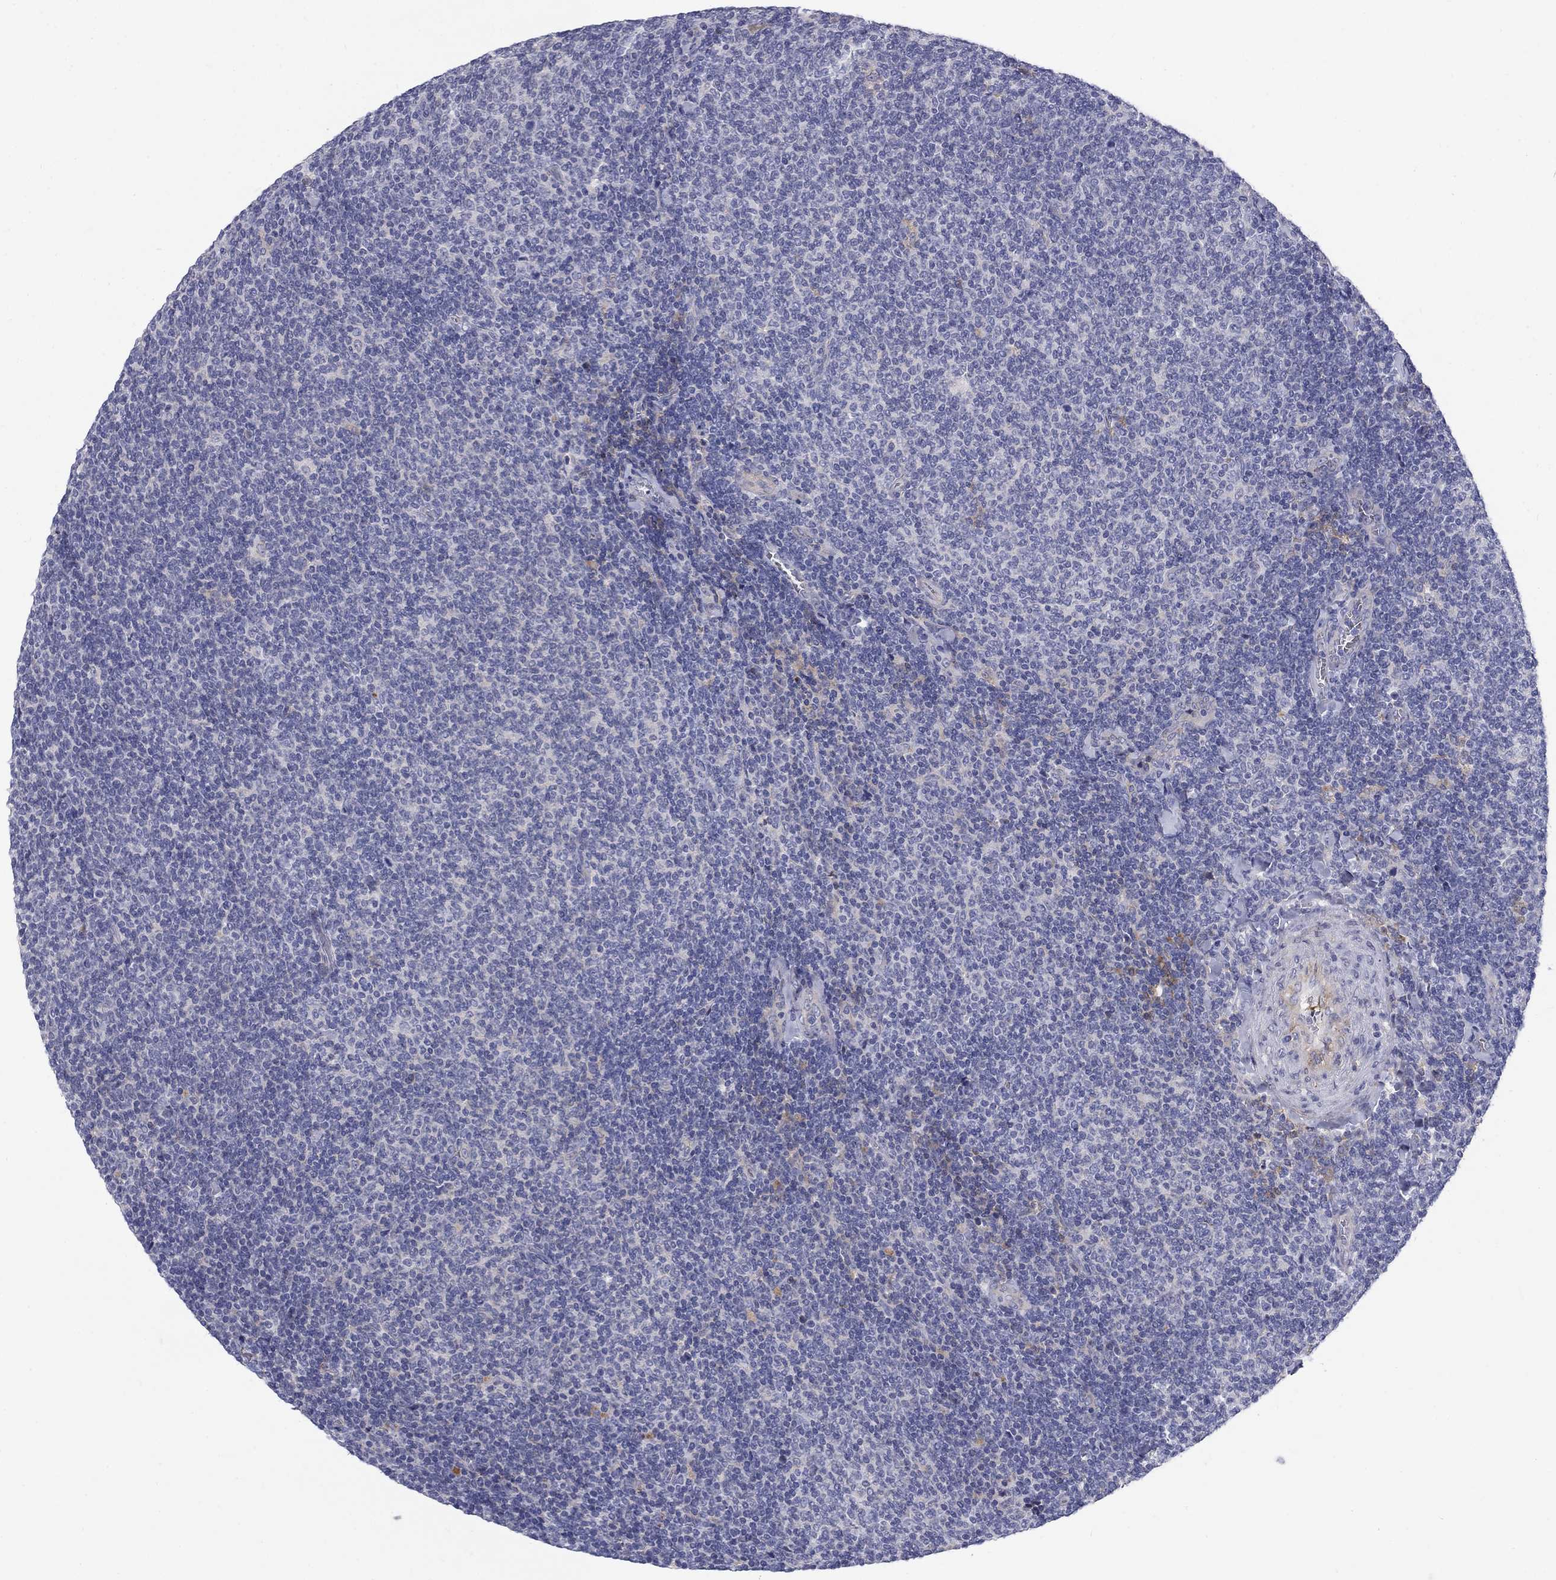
{"staining": {"intensity": "negative", "quantity": "none", "location": "none"}, "tissue": "lymphoma", "cell_type": "Tumor cells", "image_type": "cancer", "snomed": [{"axis": "morphology", "description": "Malignant lymphoma, non-Hodgkin's type, Low grade"}, {"axis": "topography", "description": "Lymph node"}], "caption": "An immunohistochemistry (IHC) micrograph of lymphoma is shown. There is no staining in tumor cells of lymphoma. (DAB (3,3'-diaminobenzidine) immunohistochemistry (IHC), high magnification).", "gene": "EPDR1", "patient": {"sex": "male", "age": 52}}